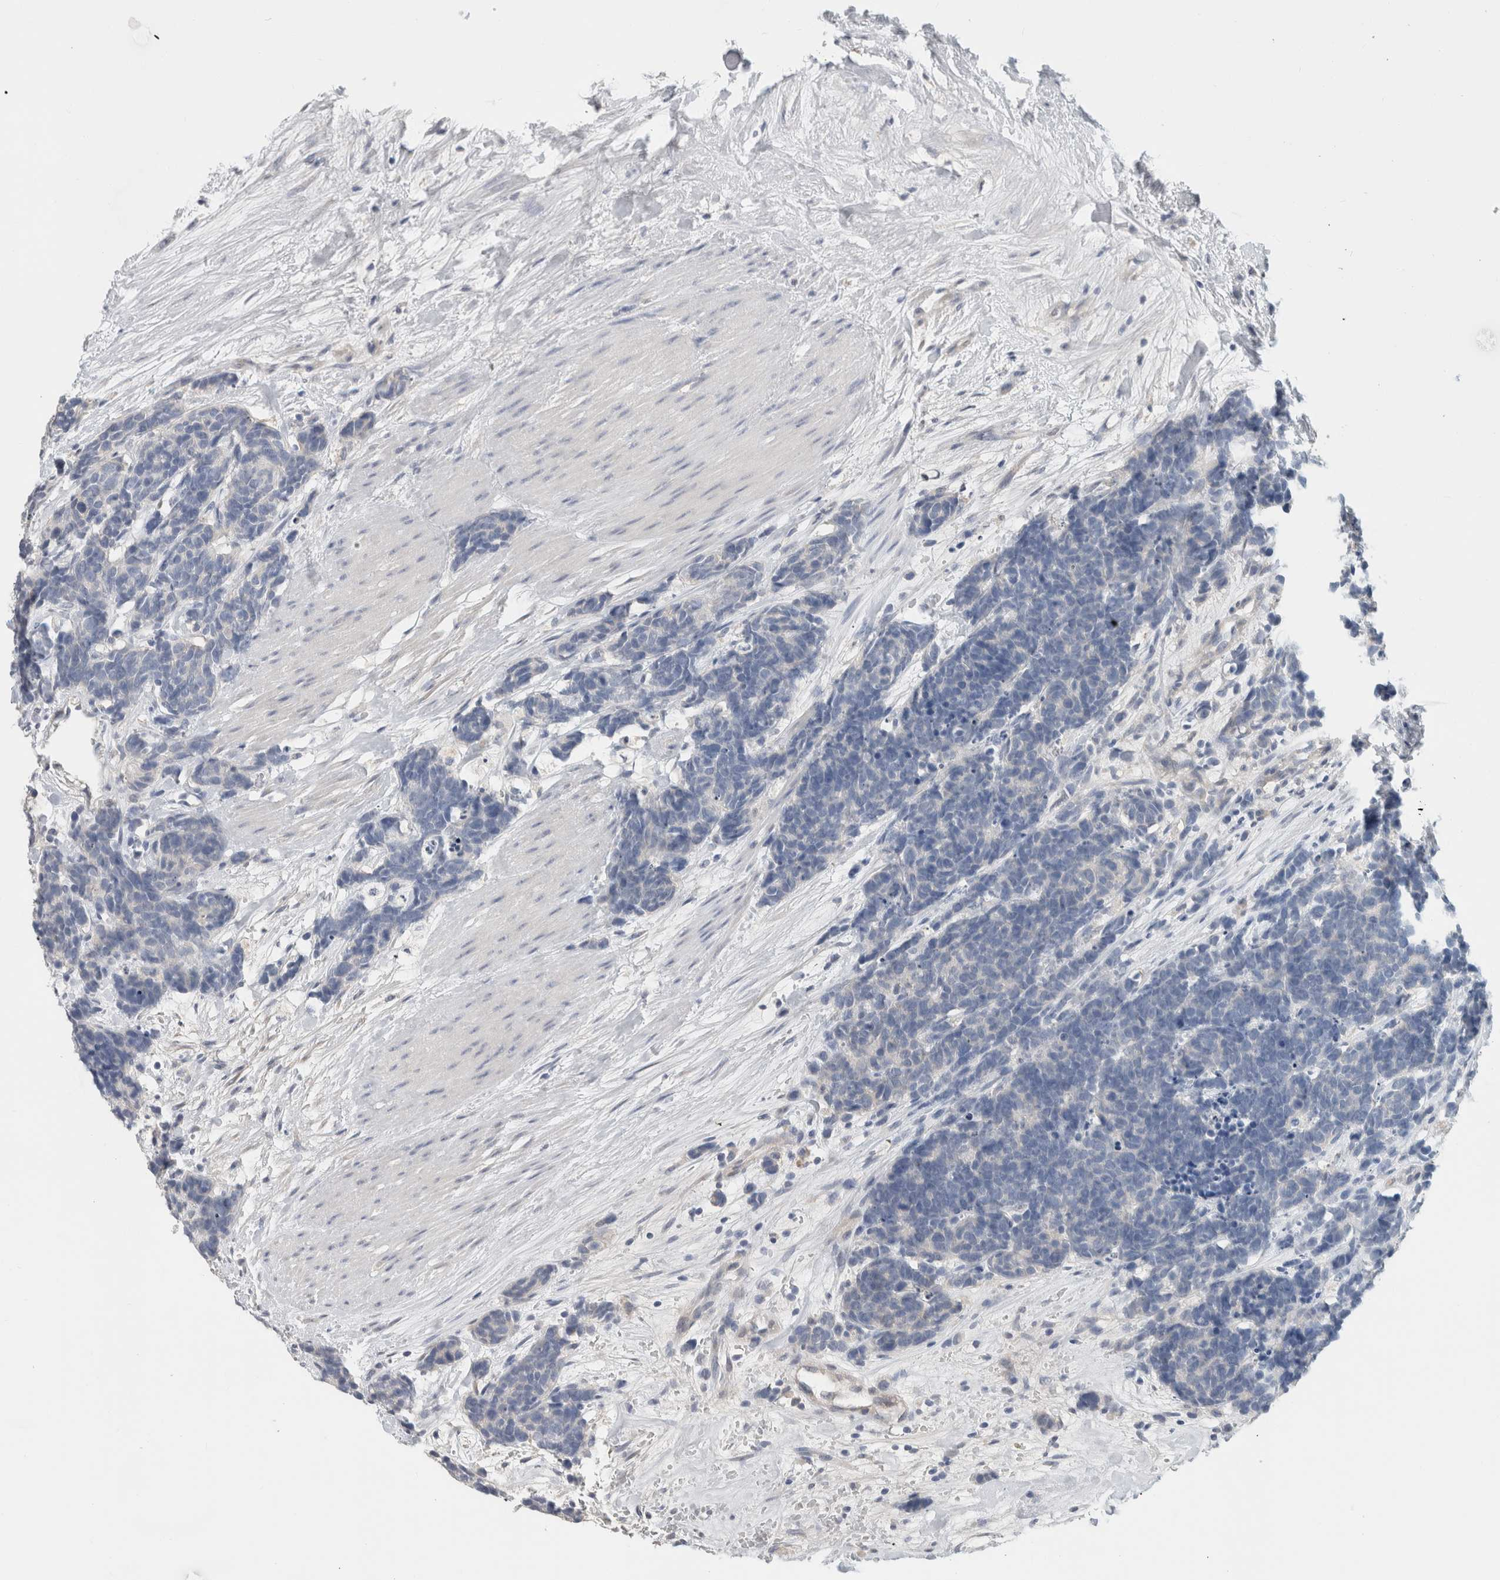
{"staining": {"intensity": "negative", "quantity": "none", "location": "none"}, "tissue": "carcinoid", "cell_type": "Tumor cells", "image_type": "cancer", "snomed": [{"axis": "morphology", "description": "Carcinoma, NOS"}, {"axis": "morphology", "description": "Carcinoid, malignant, NOS"}, {"axis": "topography", "description": "Urinary bladder"}], "caption": "Immunohistochemistry image of carcinoid stained for a protein (brown), which shows no positivity in tumor cells. Nuclei are stained in blue.", "gene": "SCGB1A1", "patient": {"sex": "male", "age": 57}}